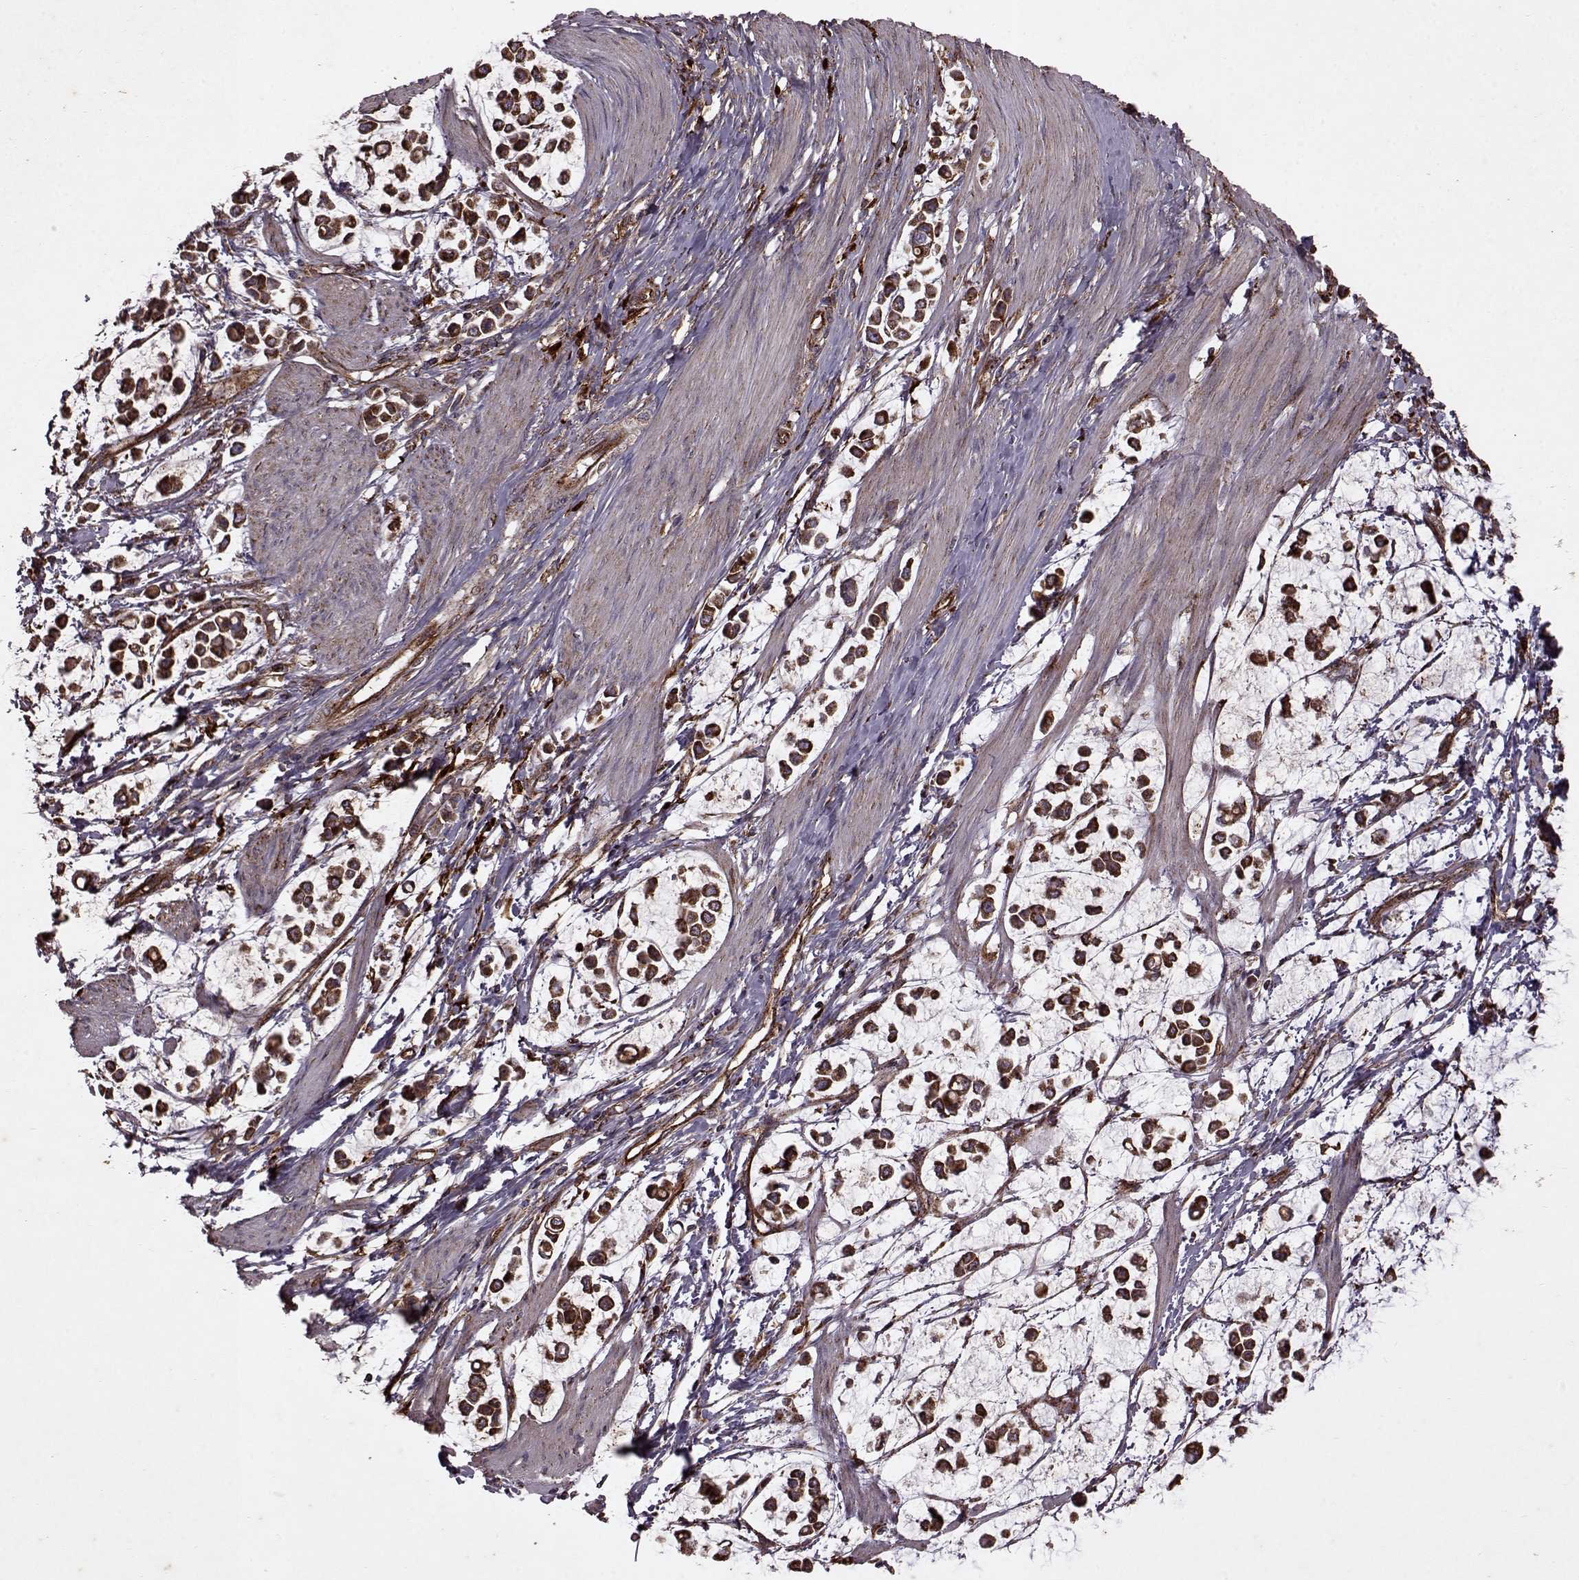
{"staining": {"intensity": "strong", "quantity": ">75%", "location": "cytoplasmic/membranous"}, "tissue": "stomach cancer", "cell_type": "Tumor cells", "image_type": "cancer", "snomed": [{"axis": "morphology", "description": "Adenocarcinoma, NOS"}, {"axis": "topography", "description": "Stomach"}], "caption": "Adenocarcinoma (stomach) tissue reveals strong cytoplasmic/membranous positivity in approximately >75% of tumor cells, visualized by immunohistochemistry. The staining is performed using DAB brown chromogen to label protein expression. The nuclei are counter-stained blue using hematoxylin.", "gene": "FXN", "patient": {"sex": "male", "age": 82}}